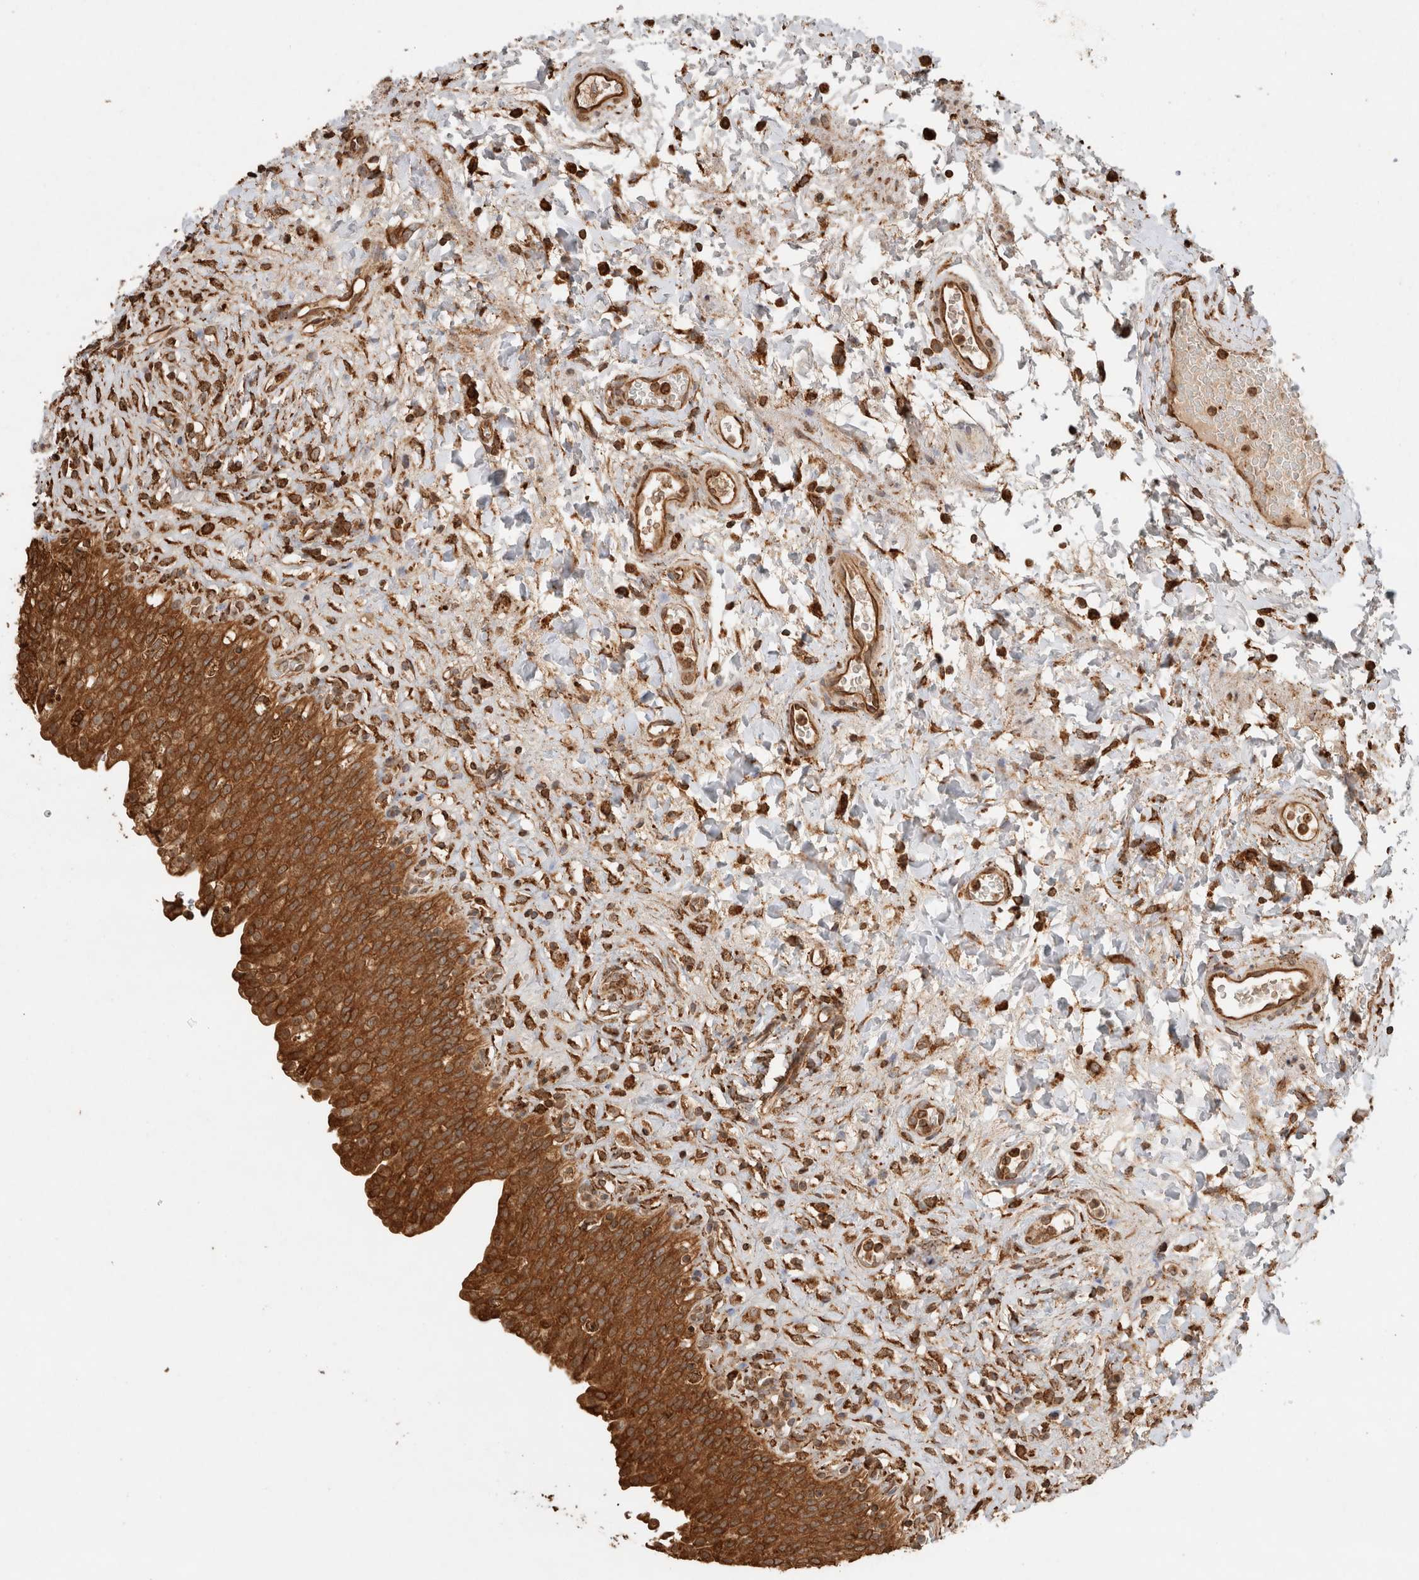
{"staining": {"intensity": "strong", "quantity": ">75%", "location": "cytoplasmic/membranous"}, "tissue": "urinary bladder", "cell_type": "Urothelial cells", "image_type": "normal", "snomed": [{"axis": "morphology", "description": "Urothelial carcinoma, High grade"}, {"axis": "topography", "description": "Urinary bladder"}], "caption": "Immunohistochemical staining of unremarkable human urinary bladder reveals high levels of strong cytoplasmic/membranous positivity in approximately >75% of urothelial cells.", "gene": "ERAP1", "patient": {"sex": "male", "age": 46}}